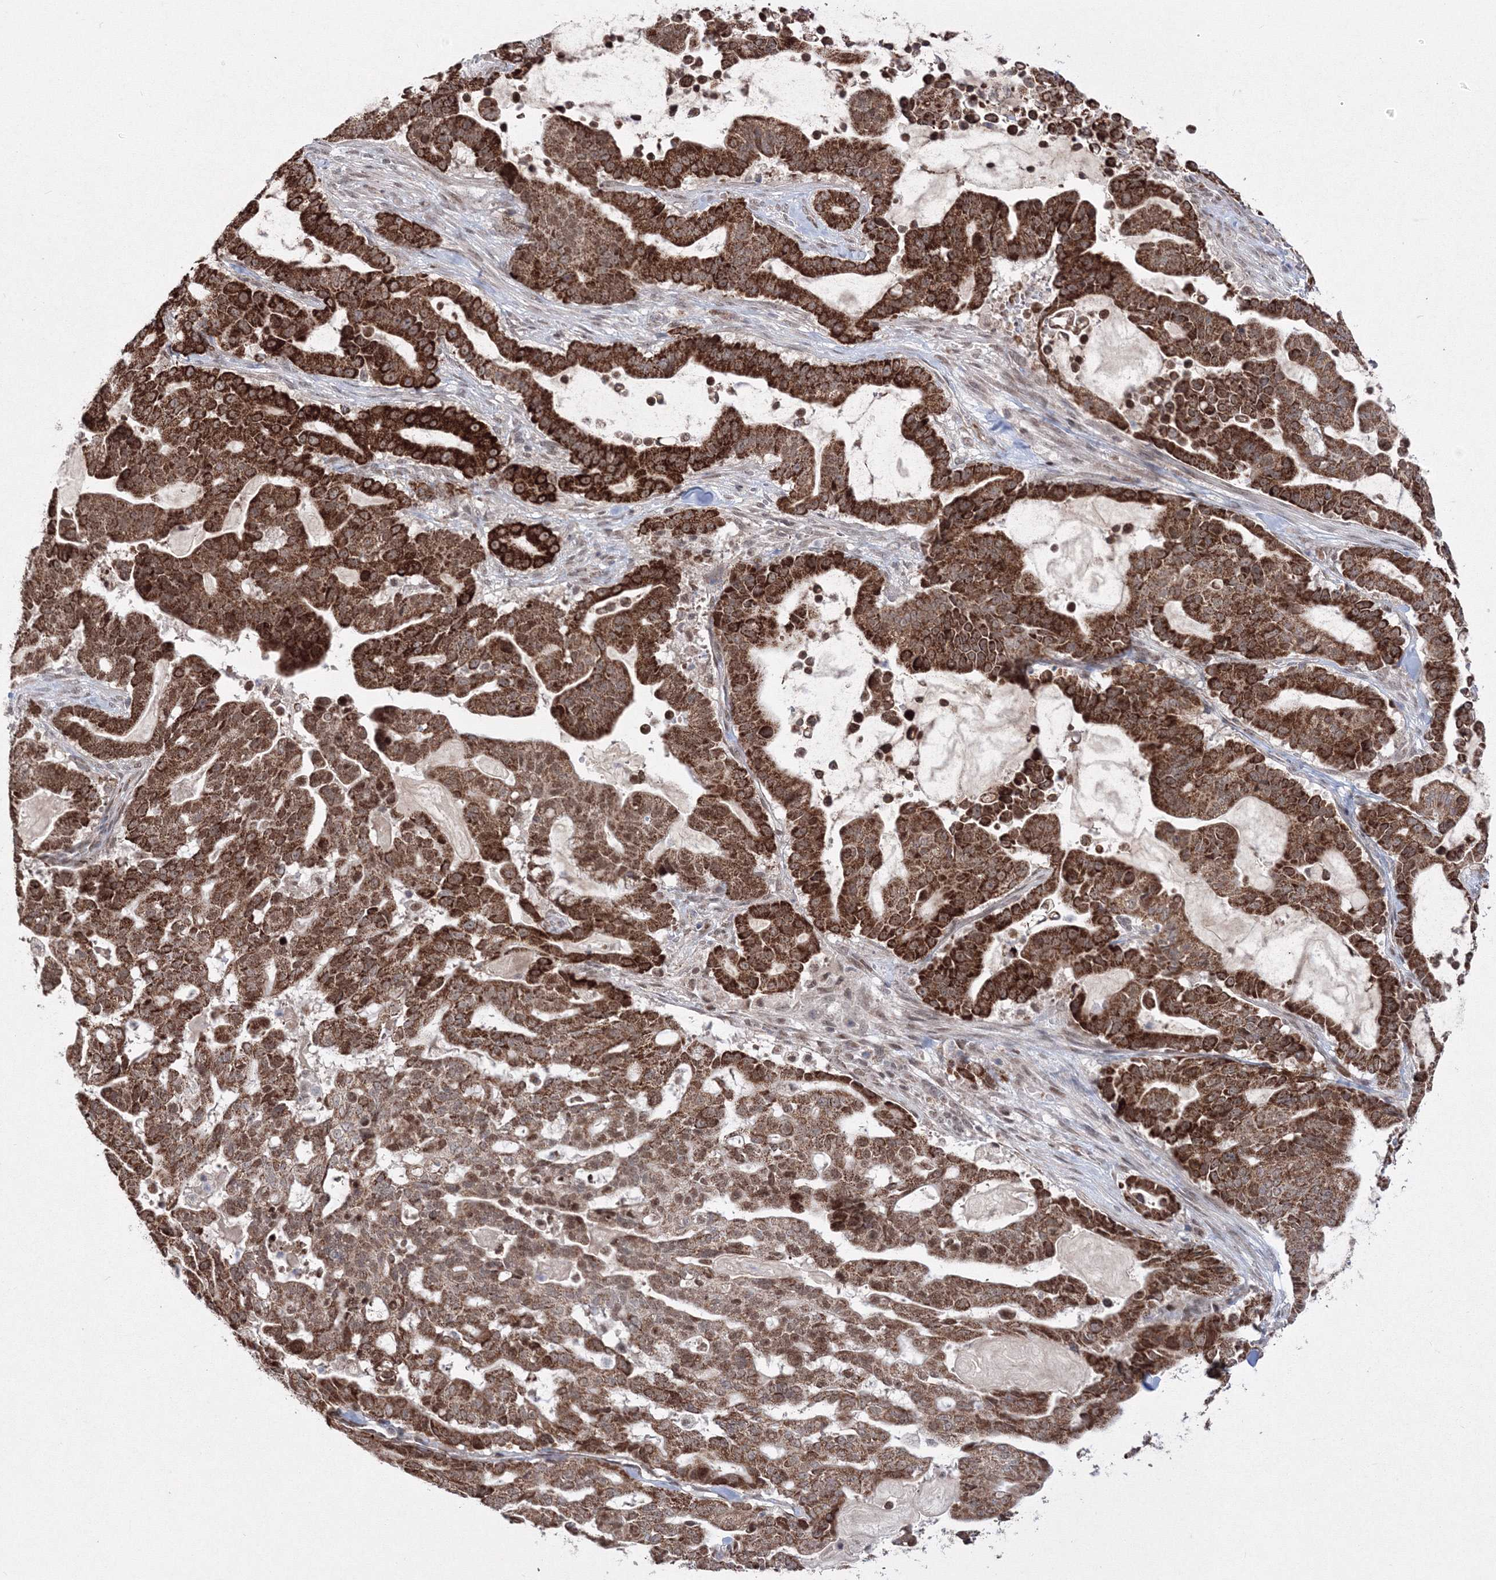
{"staining": {"intensity": "strong", "quantity": ">75%", "location": "cytoplasmic/membranous,nuclear"}, "tissue": "pancreatic cancer", "cell_type": "Tumor cells", "image_type": "cancer", "snomed": [{"axis": "morphology", "description": "Adenocarcinoma, NOS"}, {"axis": "topography", "description": "Pancreas"}], "caption": "Immunohistochemical staining of pancreatic cancer (adenocarcinoma) demonstrates high levels of strong cytoplasmic/membranous and nuclear staining in about >75% of tumor cells.", "gene": "GRSF1", "patient": {"sex": "male", "age": 63}}